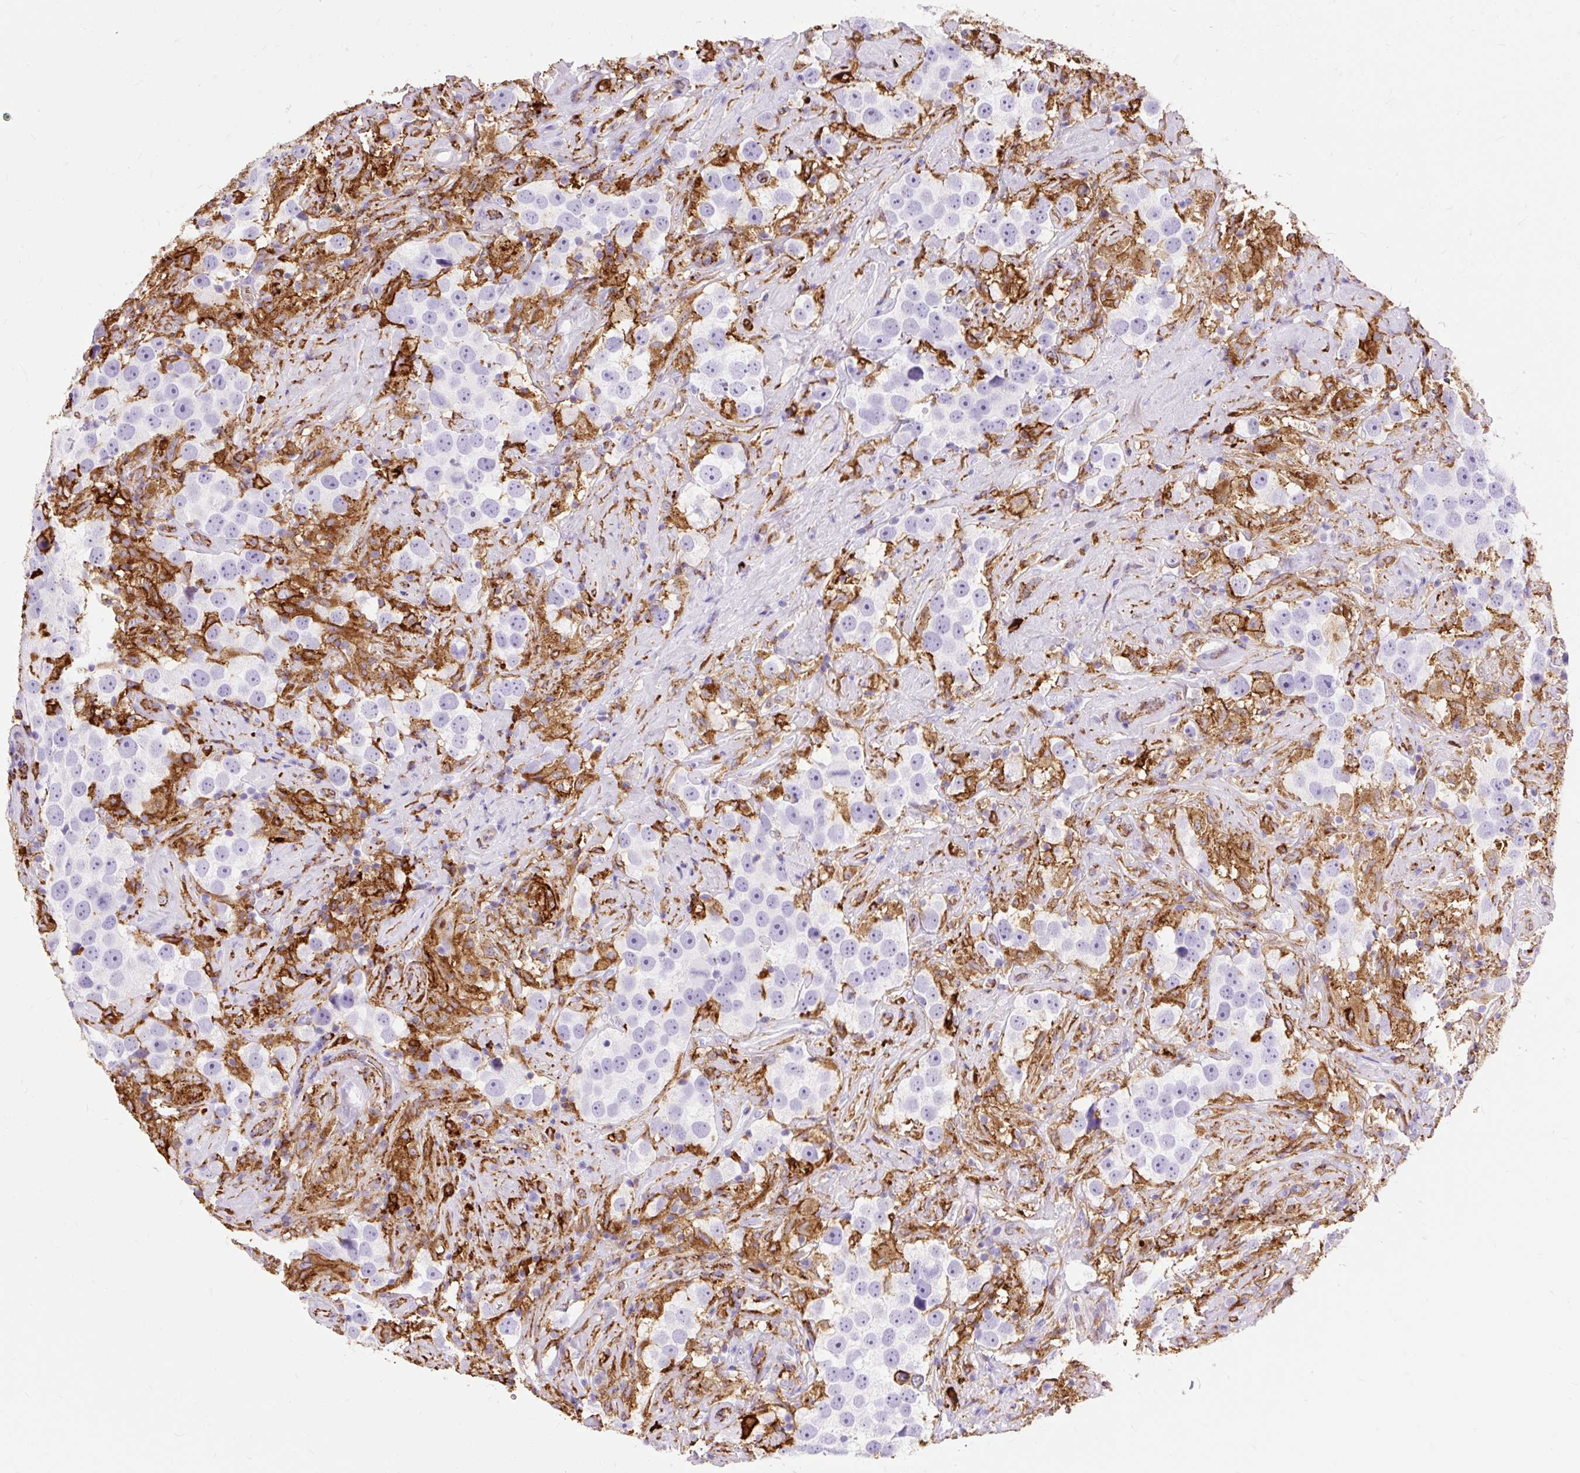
{"staining": {"intensity": "negative", "quantity": "none", "location": "none"}, "tissue": "testis cancer", "cell_type": "Tumor cells", "image_type": "cancer", "snomed": [{"axis": "morphology", "description": "Seminoma, NOS"}, {"axis": "topography", "description": "Testis"}], "caption": "Immunohistochemistry photomicrograph of neoplastic tissue: human testis cancer (seminoma) stained with DAB reveals no significant protein expression in tumor cells. Nuclei are stained in blue.", "gene": "HLA-DRA", "patient": {"sex": "male", "age": 49}}